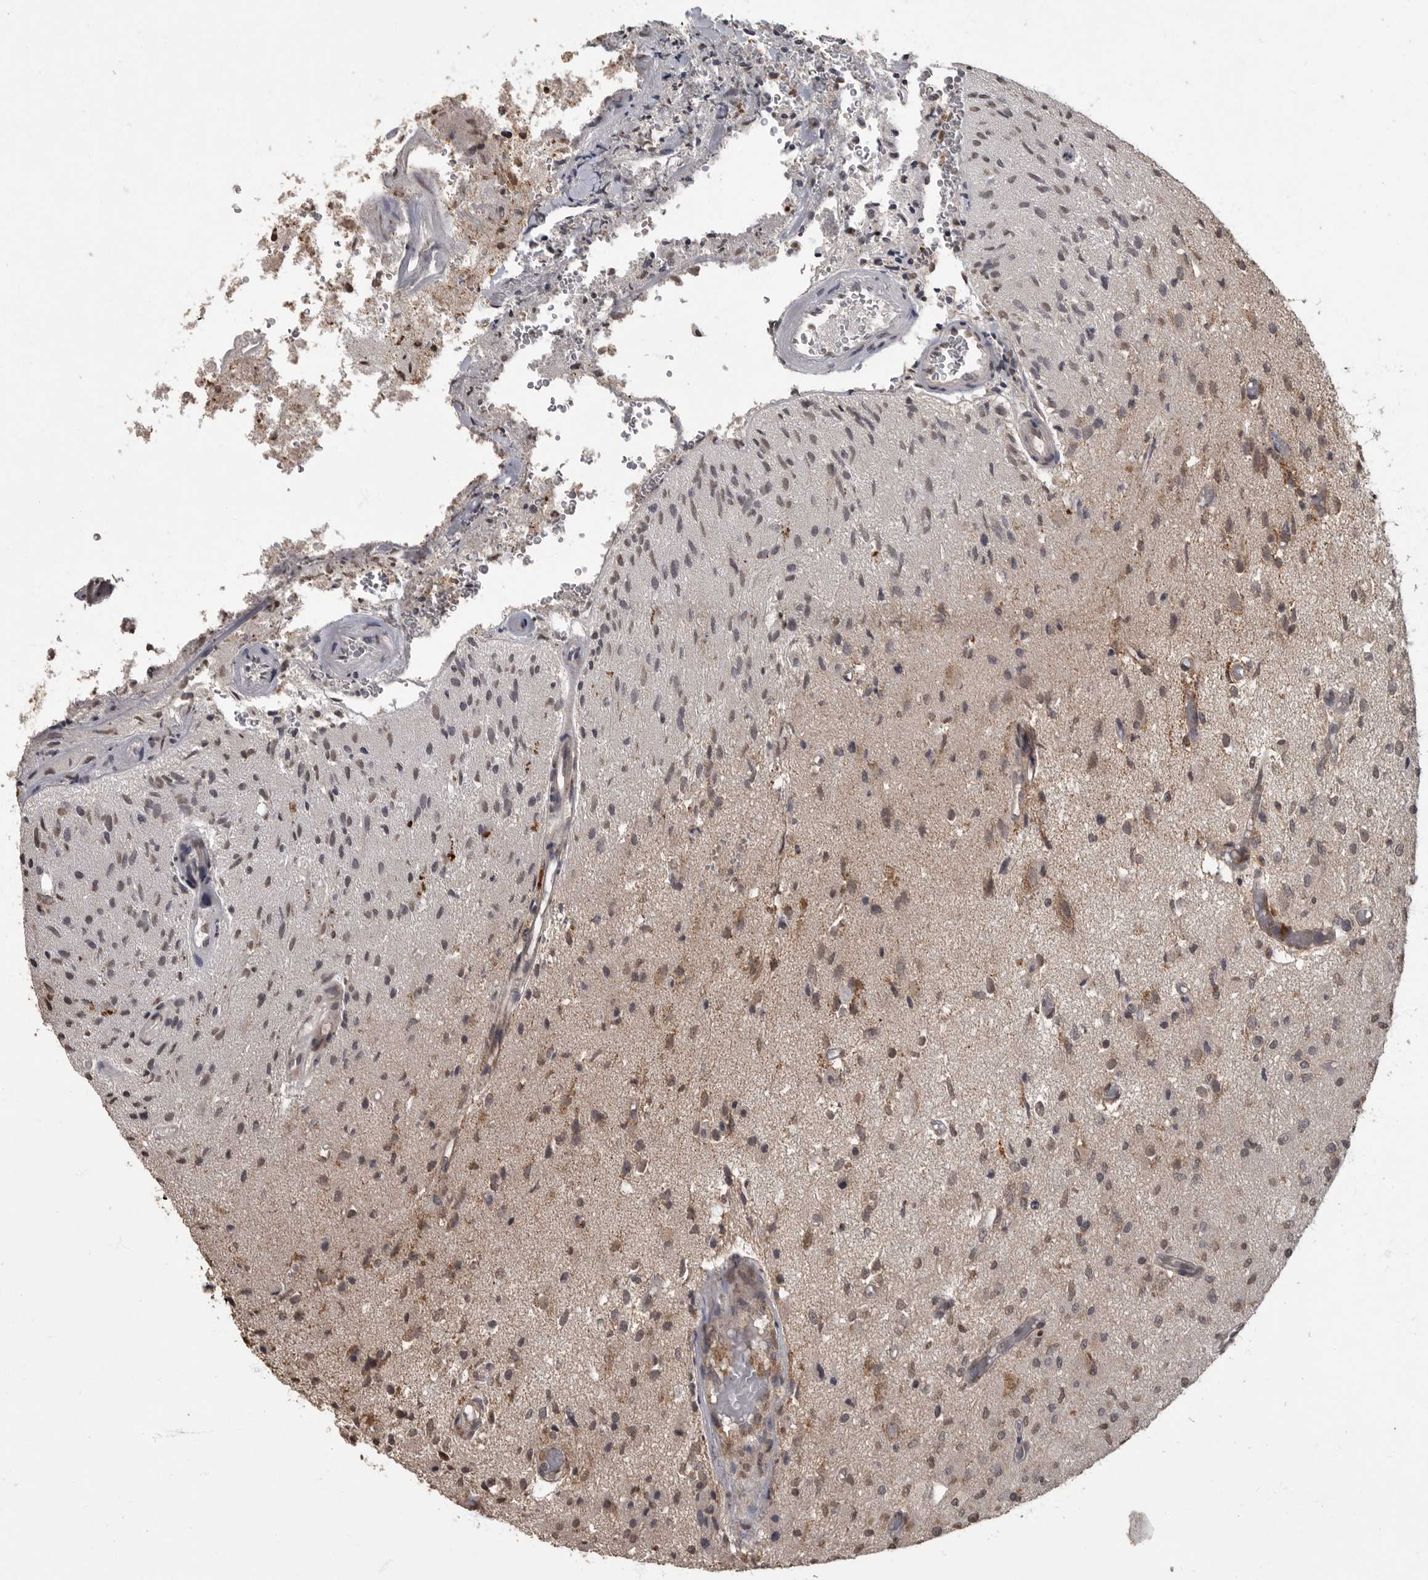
{"staining": {"intensity": "weak", "quantity": ">75%", "location": "cytoplasmic/membranous"}, "tissue": "glioma", "cell_type": "Tumor cells", "image_type": "cancer", "snomed": [{"axis": "morphology", "description": "Normal tissue, NOS"}, {"axis": "morphology", "description": "Glioma, malignant, High grade"}, {"axis": "topography", "description": "Cerebral cortex"}], "caption": "An image of high-grade glioma (malignant) stained for a protein displays weak cytoplasmic/membranous brown staining in tumor cells. Nuclei are stained in blue.", "gene": "MAFG", "patient": {"sex": "male", "age": 77}}